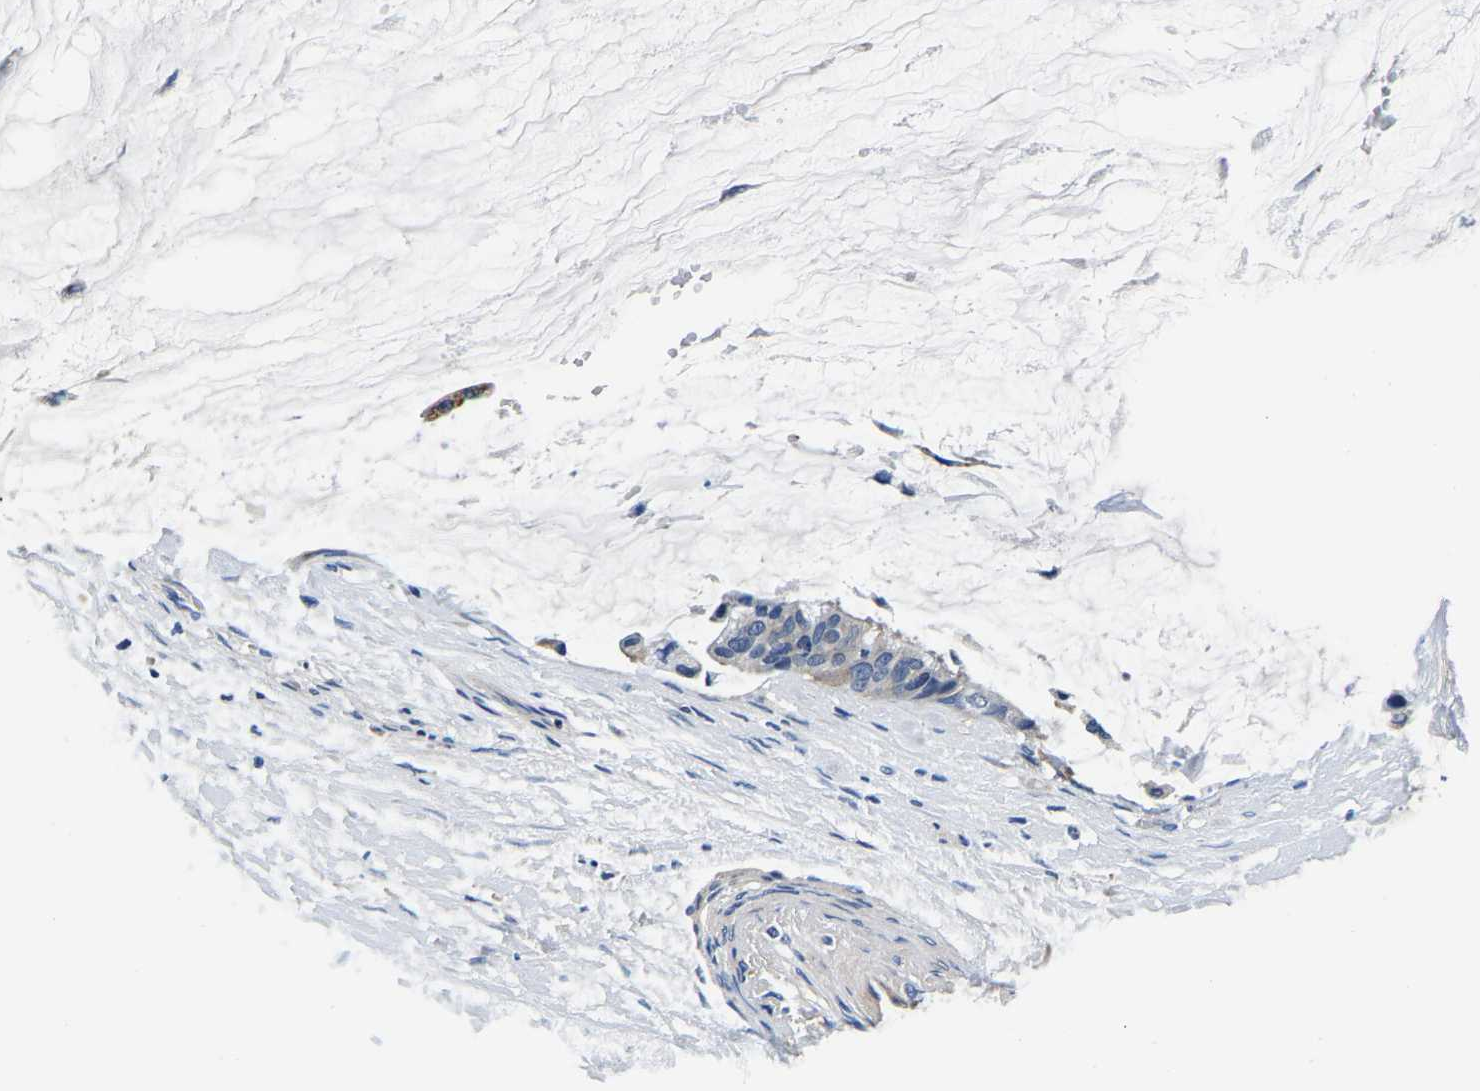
{"staining": {"intensity": "negative", "quantity": "none", "location": "none"}, "tissue": "pancreatic cancer", "cell_type": "Tumor cells", "image_type": "cancer", "snomed": [{"axis": "morphology", "description": "Adenocarcinoma, NOS"}, {"axis": "topography", "description": "Pancreas"}], "caption": "IHC of pancreatic cancer (adenocarcinoma) exhibits no positivity in tumor cells.", "gene": "SH3GLB1", "patient": {"sex": "male", "age": 41}}